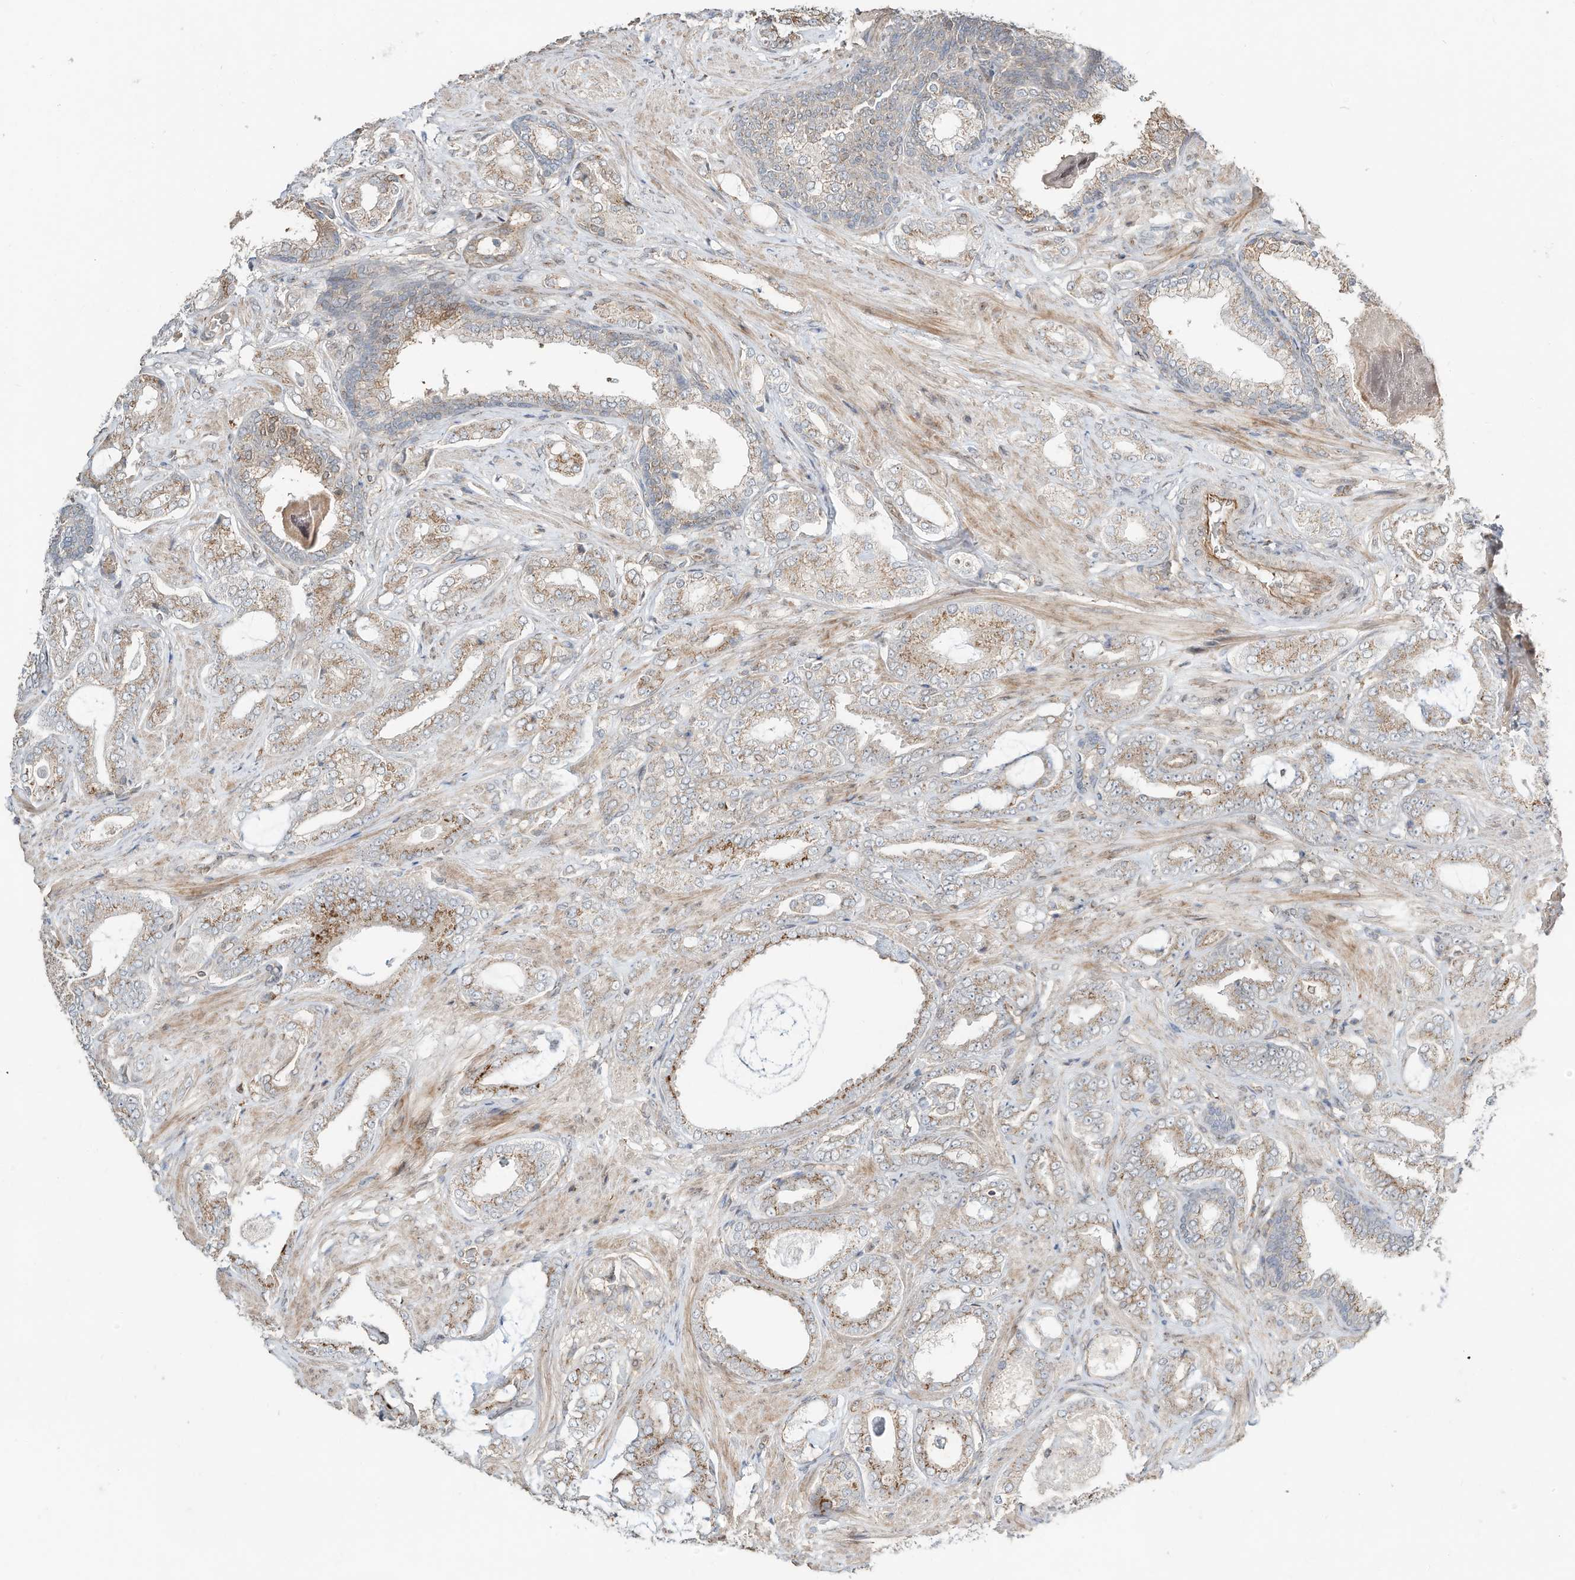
{"staining": {"intensity": "moderate", "quantity": "25%-75%", "location": "cytoplasmic/membranous"}, "tissue": "prostate cancer", "cell_type": "Tumor cells", "image_type": "cancer", "snomed": [{"axis": "morphology", "description": "Adenocarcinoma, Low grade"}, {"axis": "topography", "description": "Prostate"}], "caption": "Tumor cells display medium levels of moderate cytoplasmic/membranous expression in about 25%-75% of cells in human prostate adenocarcinoma (low-grade). The protein of interest is stained brown, and the nuclei are stained in blue (DAB IHC with brightfield microscopy, high magnification).", "gene": "CUX1", "patient": {"sex": "male", "age": 71}}